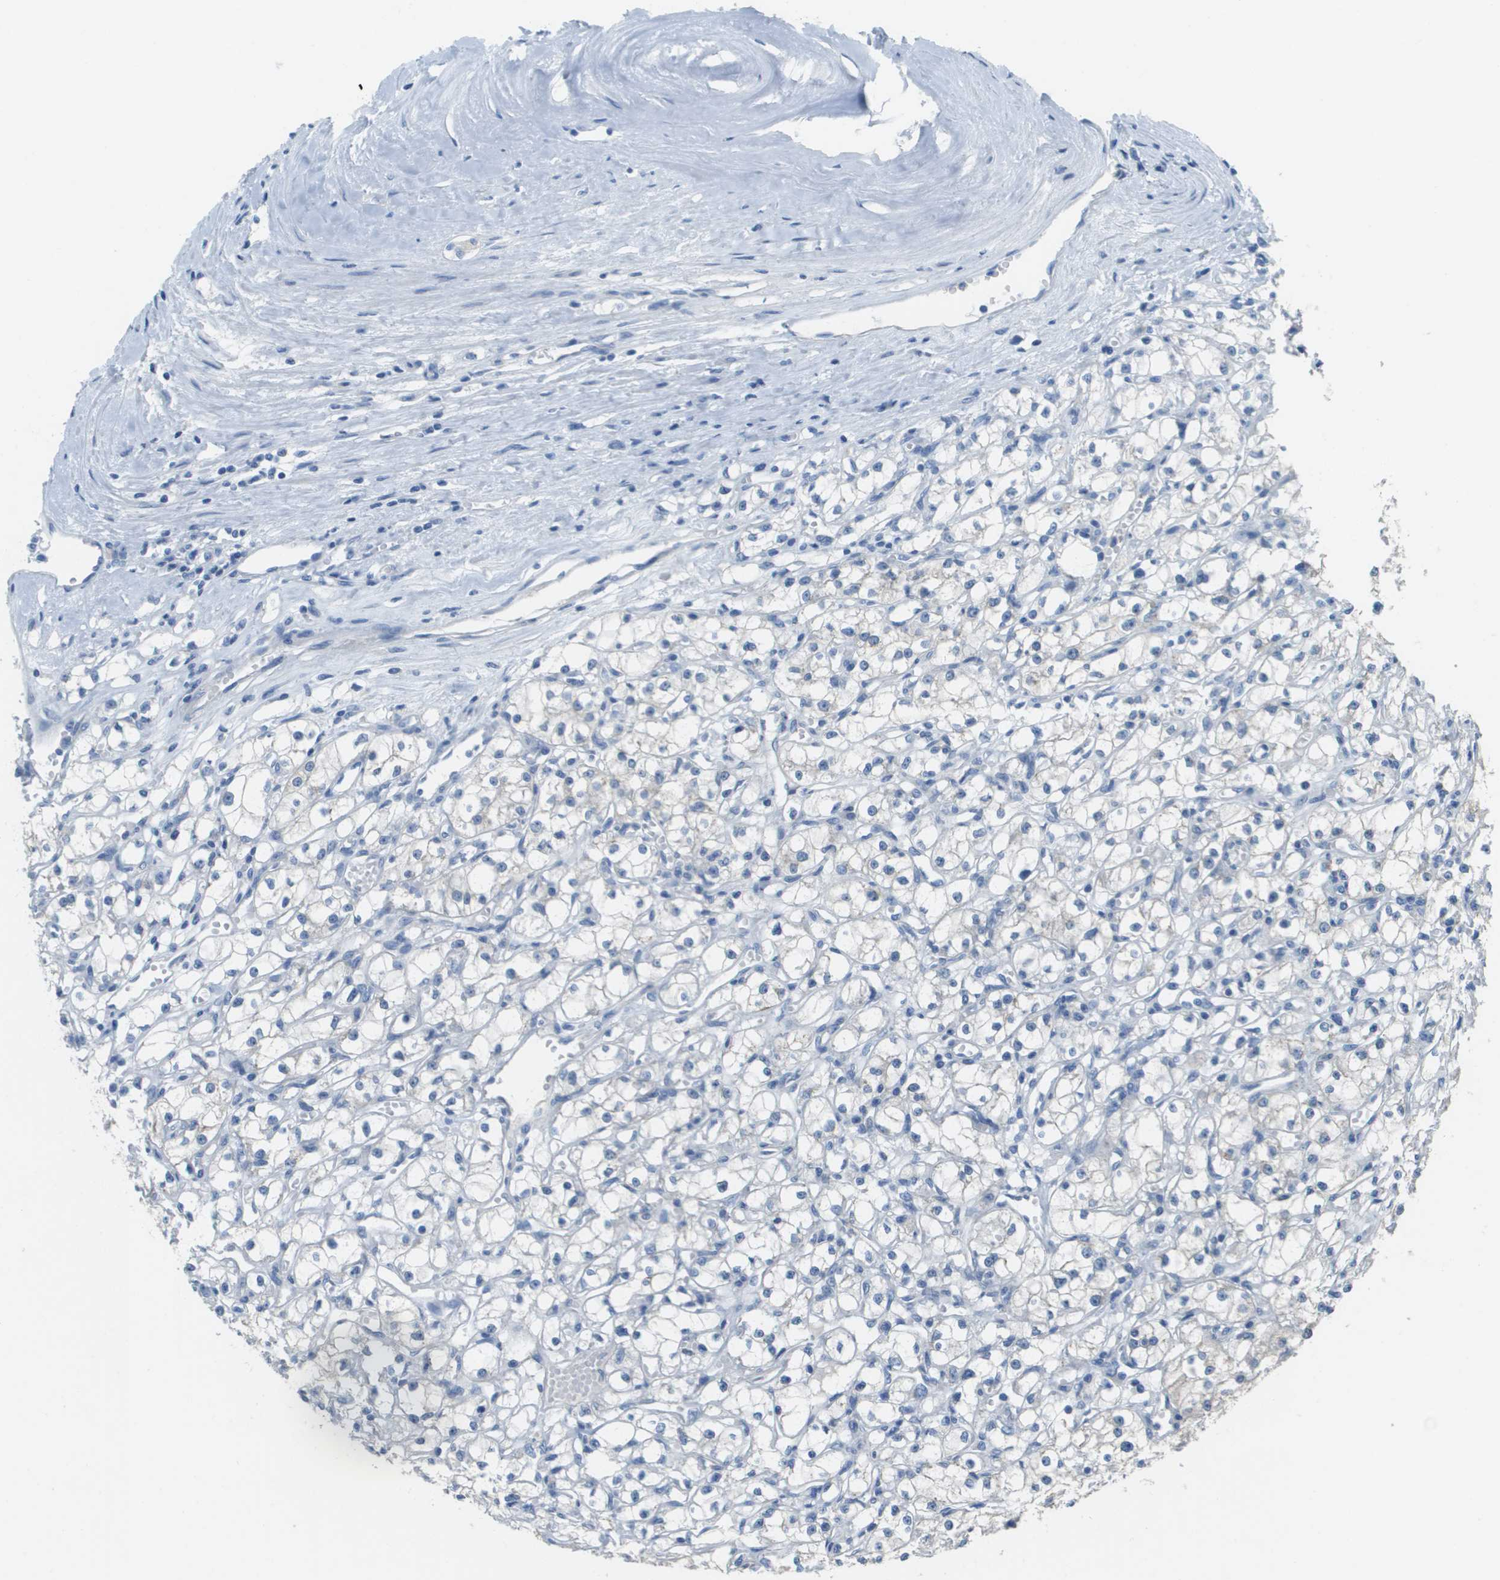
{"staining": {"intensity": "negative", "quantity": "none", "location": "none"}, "tissue": "renal cancer", "cell_type": "Tumor cells", "image_type": "cancer", "snomed": [{"axis": "morphology", "description": "Adenocarcinoma, NOS"}, {"axis": "topography", "description": "Kidney"}], "caption": "A histopathology image of human renal cancer (adenocarcinoma) is negative for staining in tumor cells.", "gene": "PTGDR2", "patient": {"sex": "male", "age": 56}}